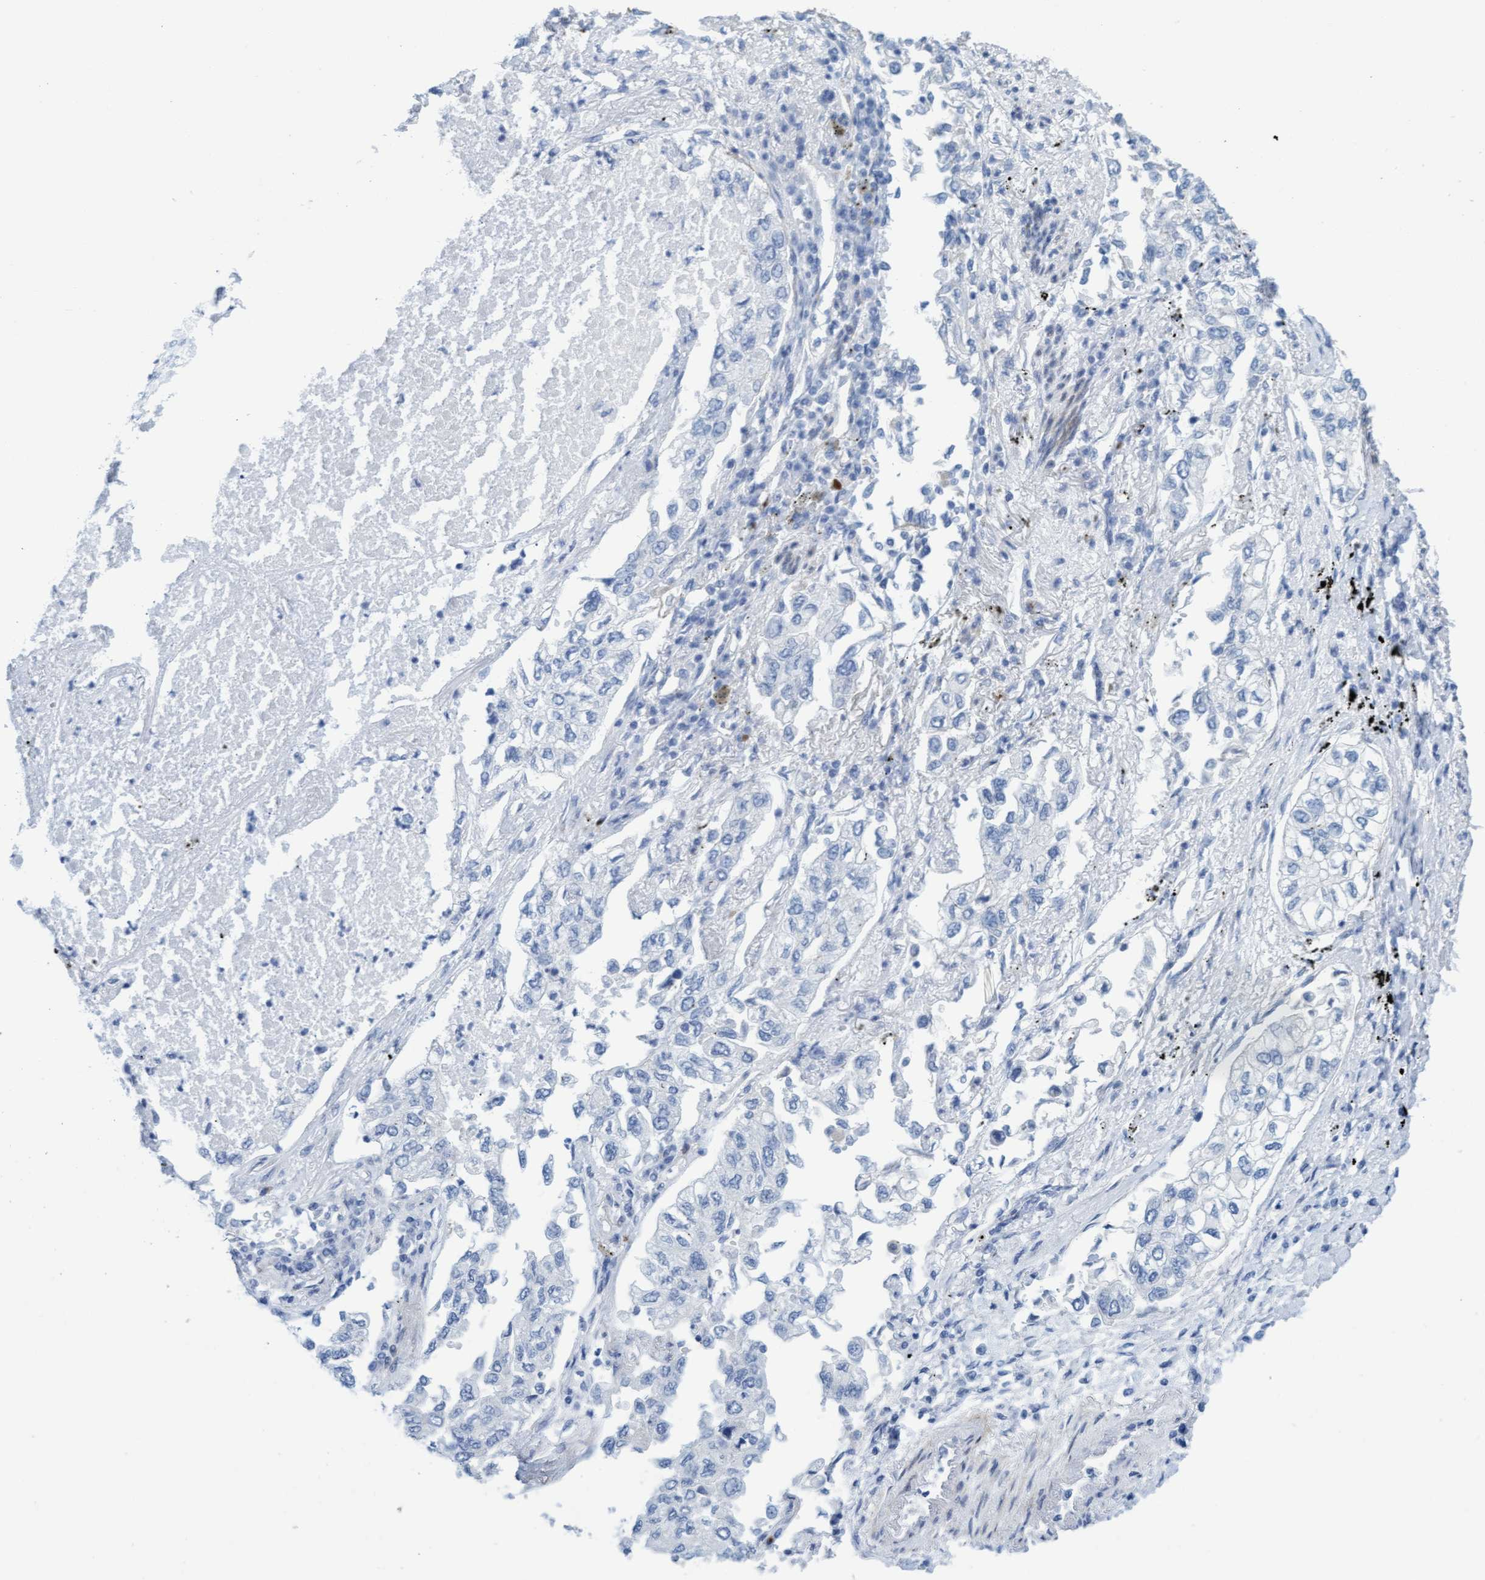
{"staining": {"intensity": "negative", "quantity": "none", "location": "none"}, "tissue": "lung cancer", "cell_type": "Tumor cells", "image_type": "cancer", "snomed": [{"axis": "morphology", "description": "Inflammation, NOS"}, {"axis": "morphology", "description": "Adenocarcinoma, NOS"}, {"axis": "topography", "description": "Lung"}], "caption": "Photomicrograph shows no protein positivity in tumor cells of adenocarcinoma (lung) tissue. The staining was performed using DAB (3,3'-diaminobenzidine) to visualize the protein expression in brown, while the nuclei were stained in blue with hematoxylin (Magnification: 20x).", "gene": "MTFR1", "patient": {"sex": "male", "age": 63}}